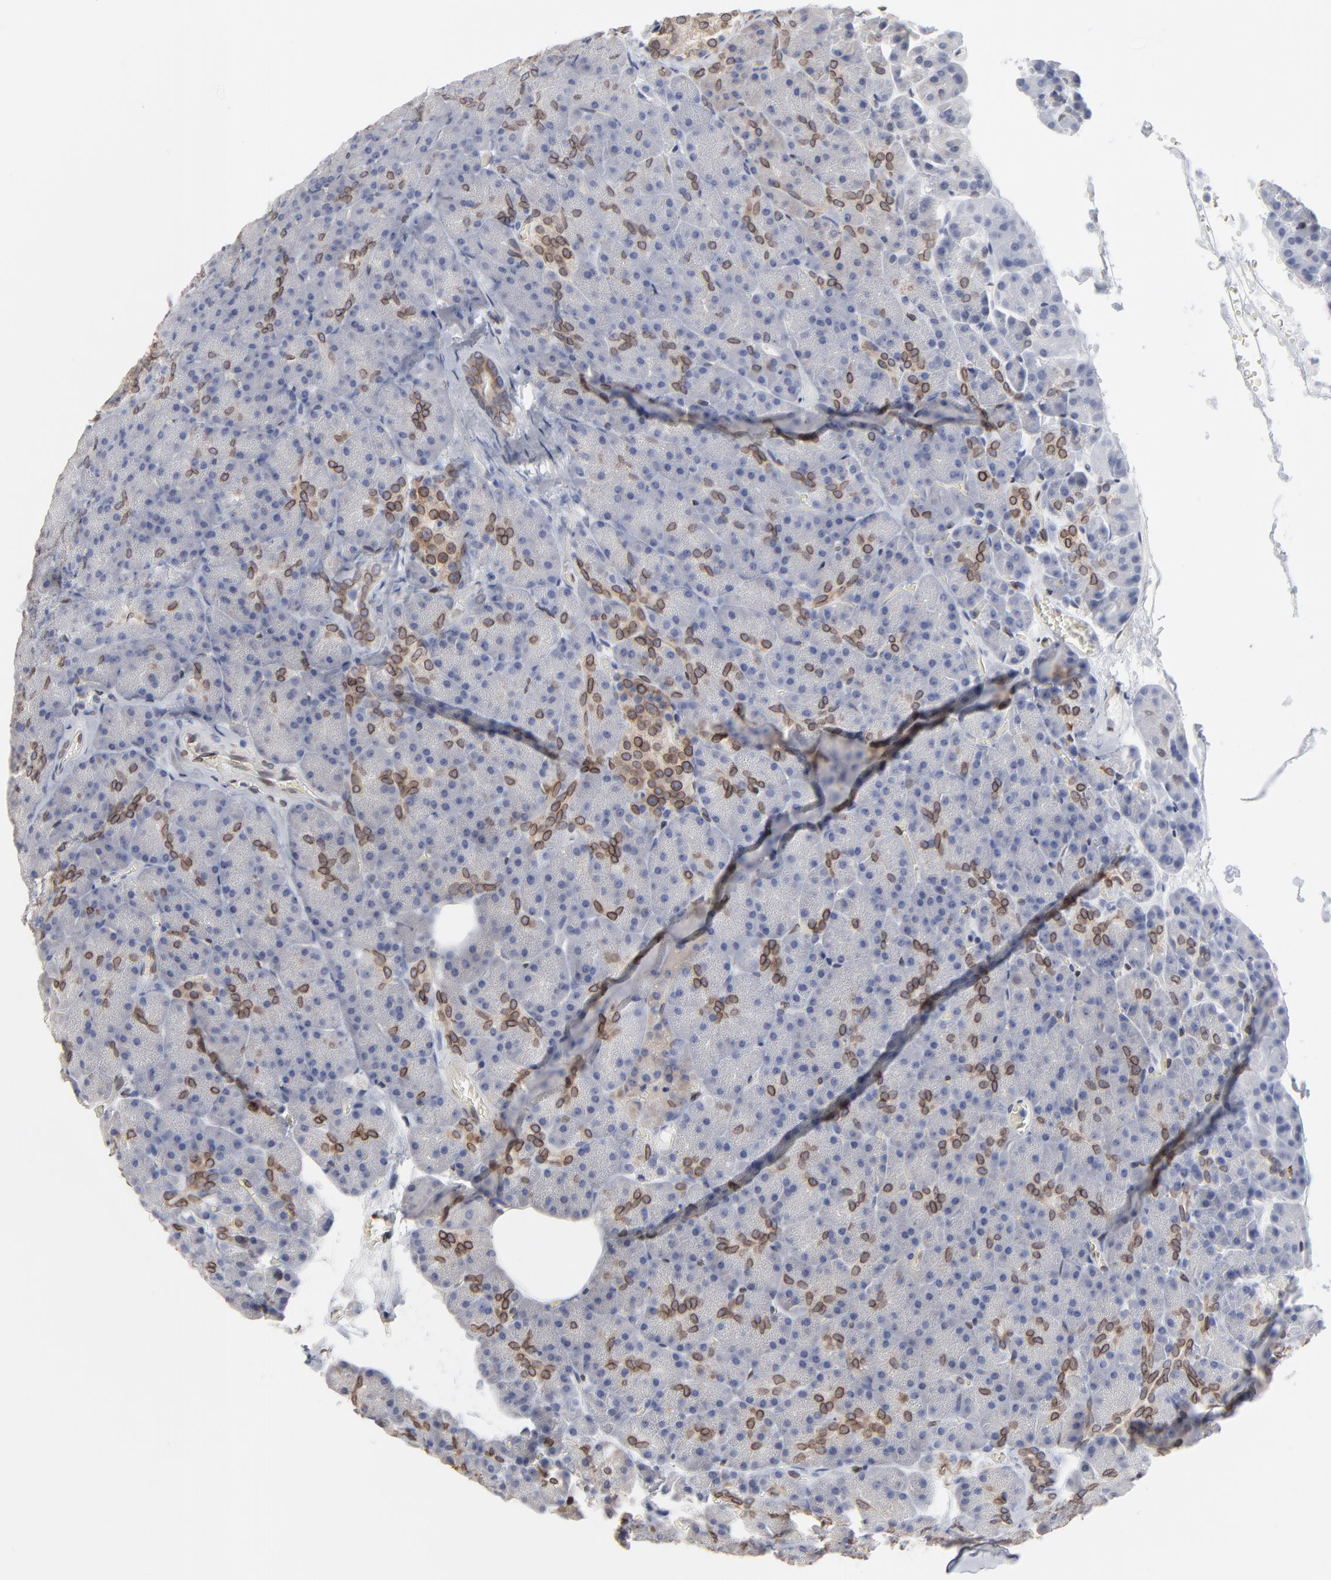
{"staining": {"intensity": "strong", "quantity": "25%-75%", "location": "cytoplasmic/membranous,nuclear"}, "tissue": "pancreas", "cell_type": "Exocrine glandular cells", "image_type": "normal", "snomed": [{"axis": "morphology", "description": "Normal tissue, NOS"}, {"axis": "topography", "description": "Pancreas"}], "caption": "Protein staining of benign pancreas shows strong cytoplasmic/membranous,nuclear staining in about 25%-75% of exocrine glandular cells. The staining was performed using DAB to visualize the protein expression in brown, while the nuclei were stained in blue with hematoxylin (Magnification: 20x).", "gene": "SYNE2", "patient": {"sex": "female", "age": 35}}